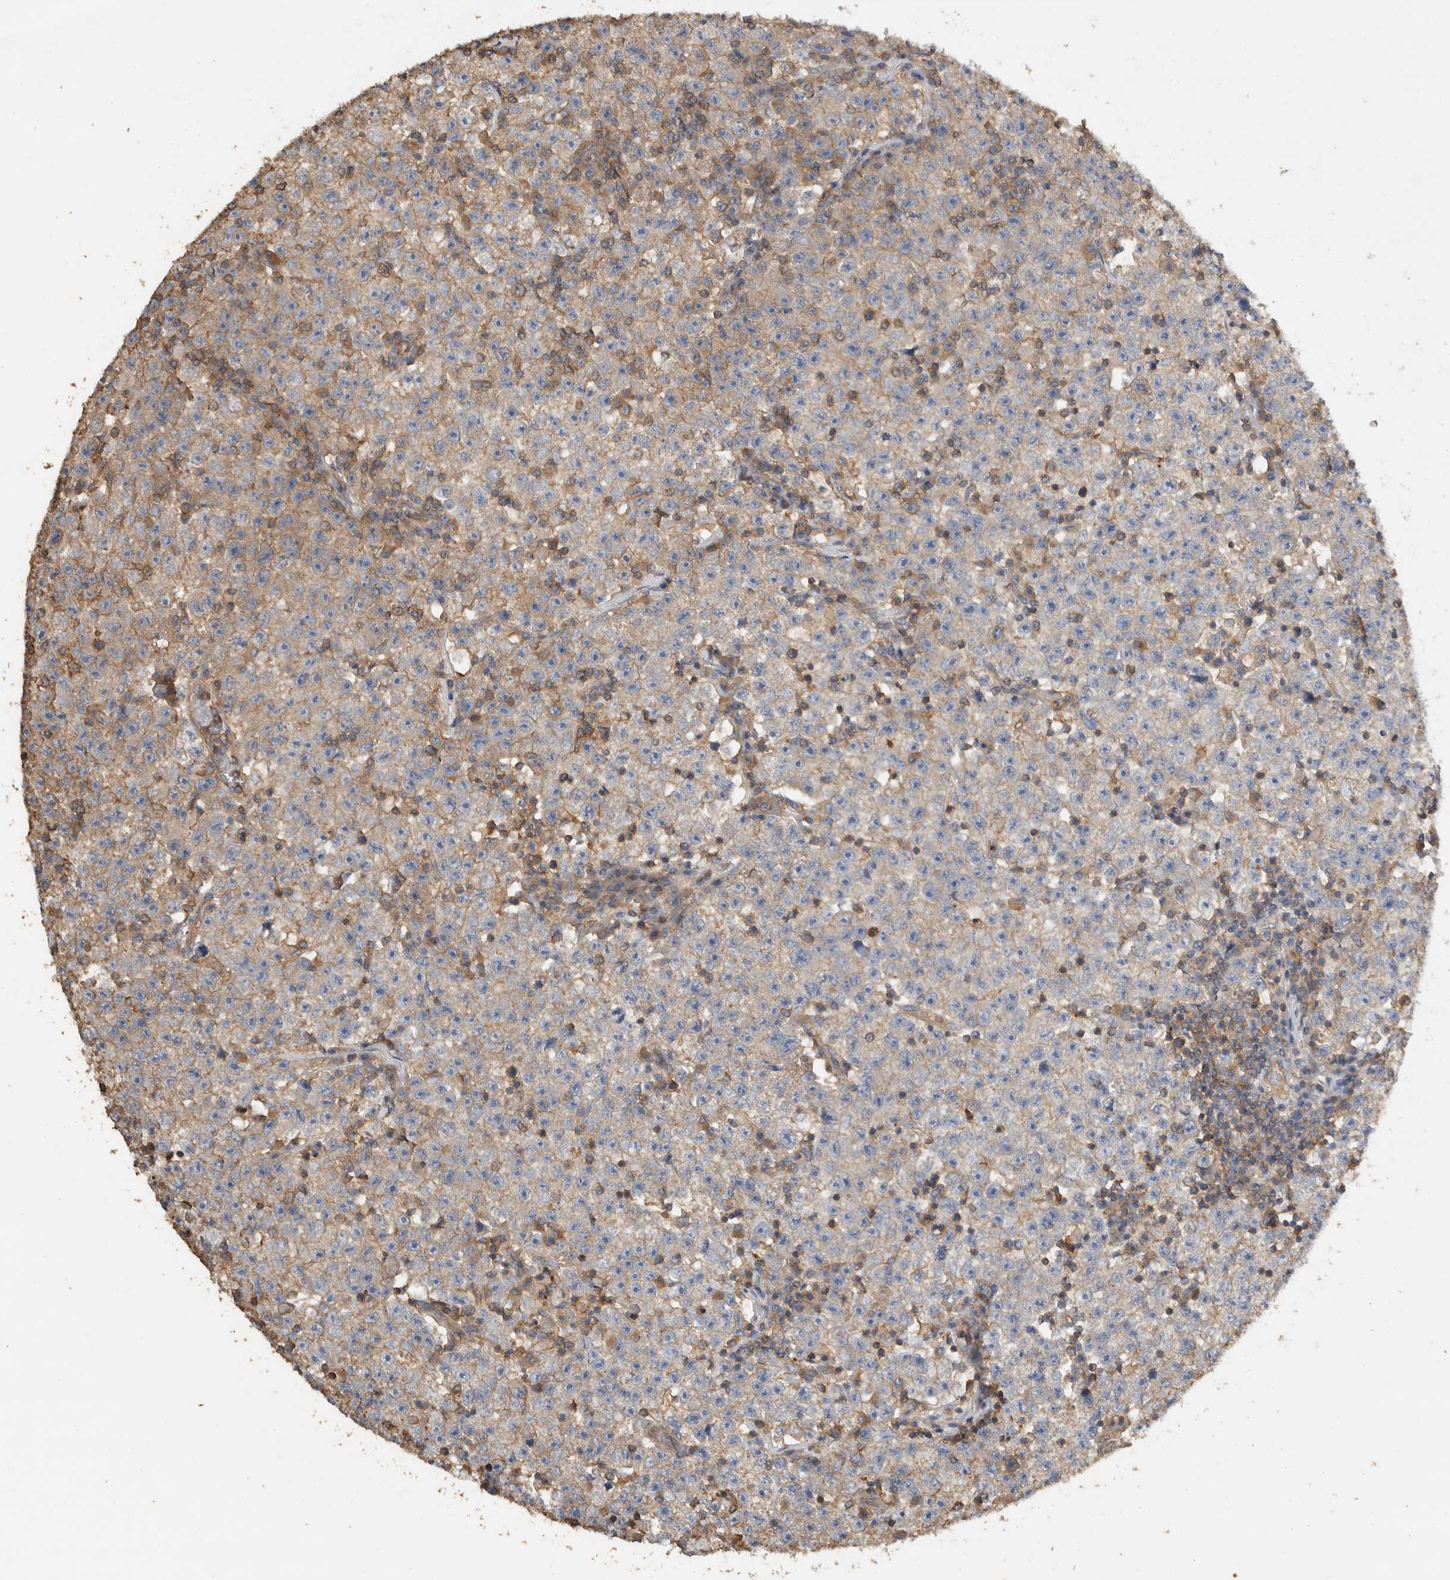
{"staining": {"intensity": "negative", "quantity": "none", "location": "none"}, "tissue": "testis cancer", "cell_type": "Tumor cells", "image_type": "cancer", "snomed": [{"axis": "morphology", "description": "Seminoma, NOS"}, {"axis": "topography", "description": "Testis"}], "caption": "Immunohistochemistry (IHC) micrograph of human testis cancer stained for a protein (brown), which exhibits no staining in tumor cells. (IHC, brightfield microscopy, high magnification).", "gene": "EIF4G3", "patient": {"sex": "male", "age": 22}}